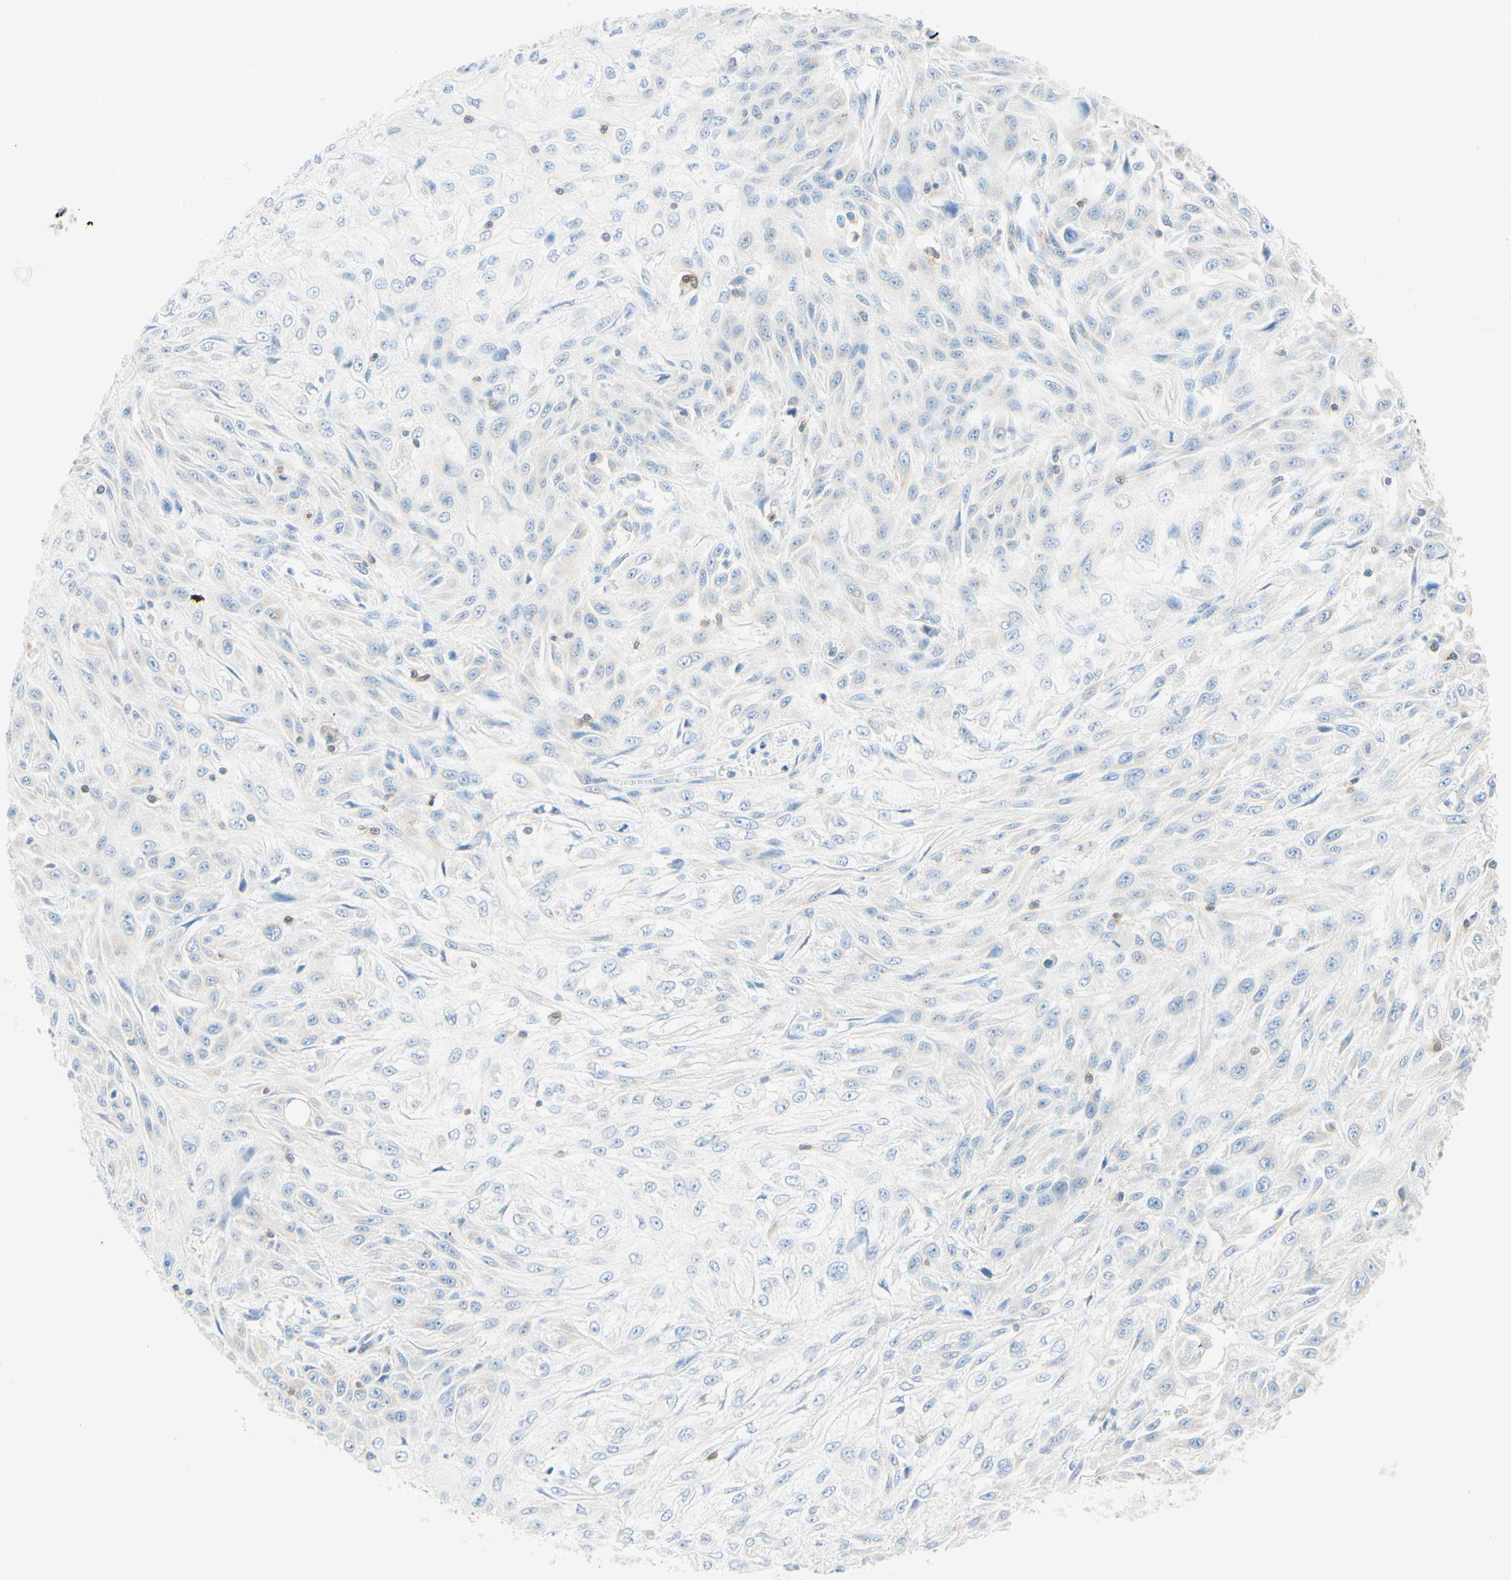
{"staining": {"intensity": "negative", "quantity": "none", "location": "none"}, "tissue": "skin cancer", "cell_type": "Tumor cells", "image_type": "cancer", "snomed": [{"axis": "morphology", "description": "Squamous cell carcinoma, NOS"}, {"axis": "topography", "description": "Skin"}], "caption": "Skin cancer was stained to show a protein in brown. There is no significant staining in tumor cells.", "gene": "LAT", "patient": {"sex": "male", "age": 75}}